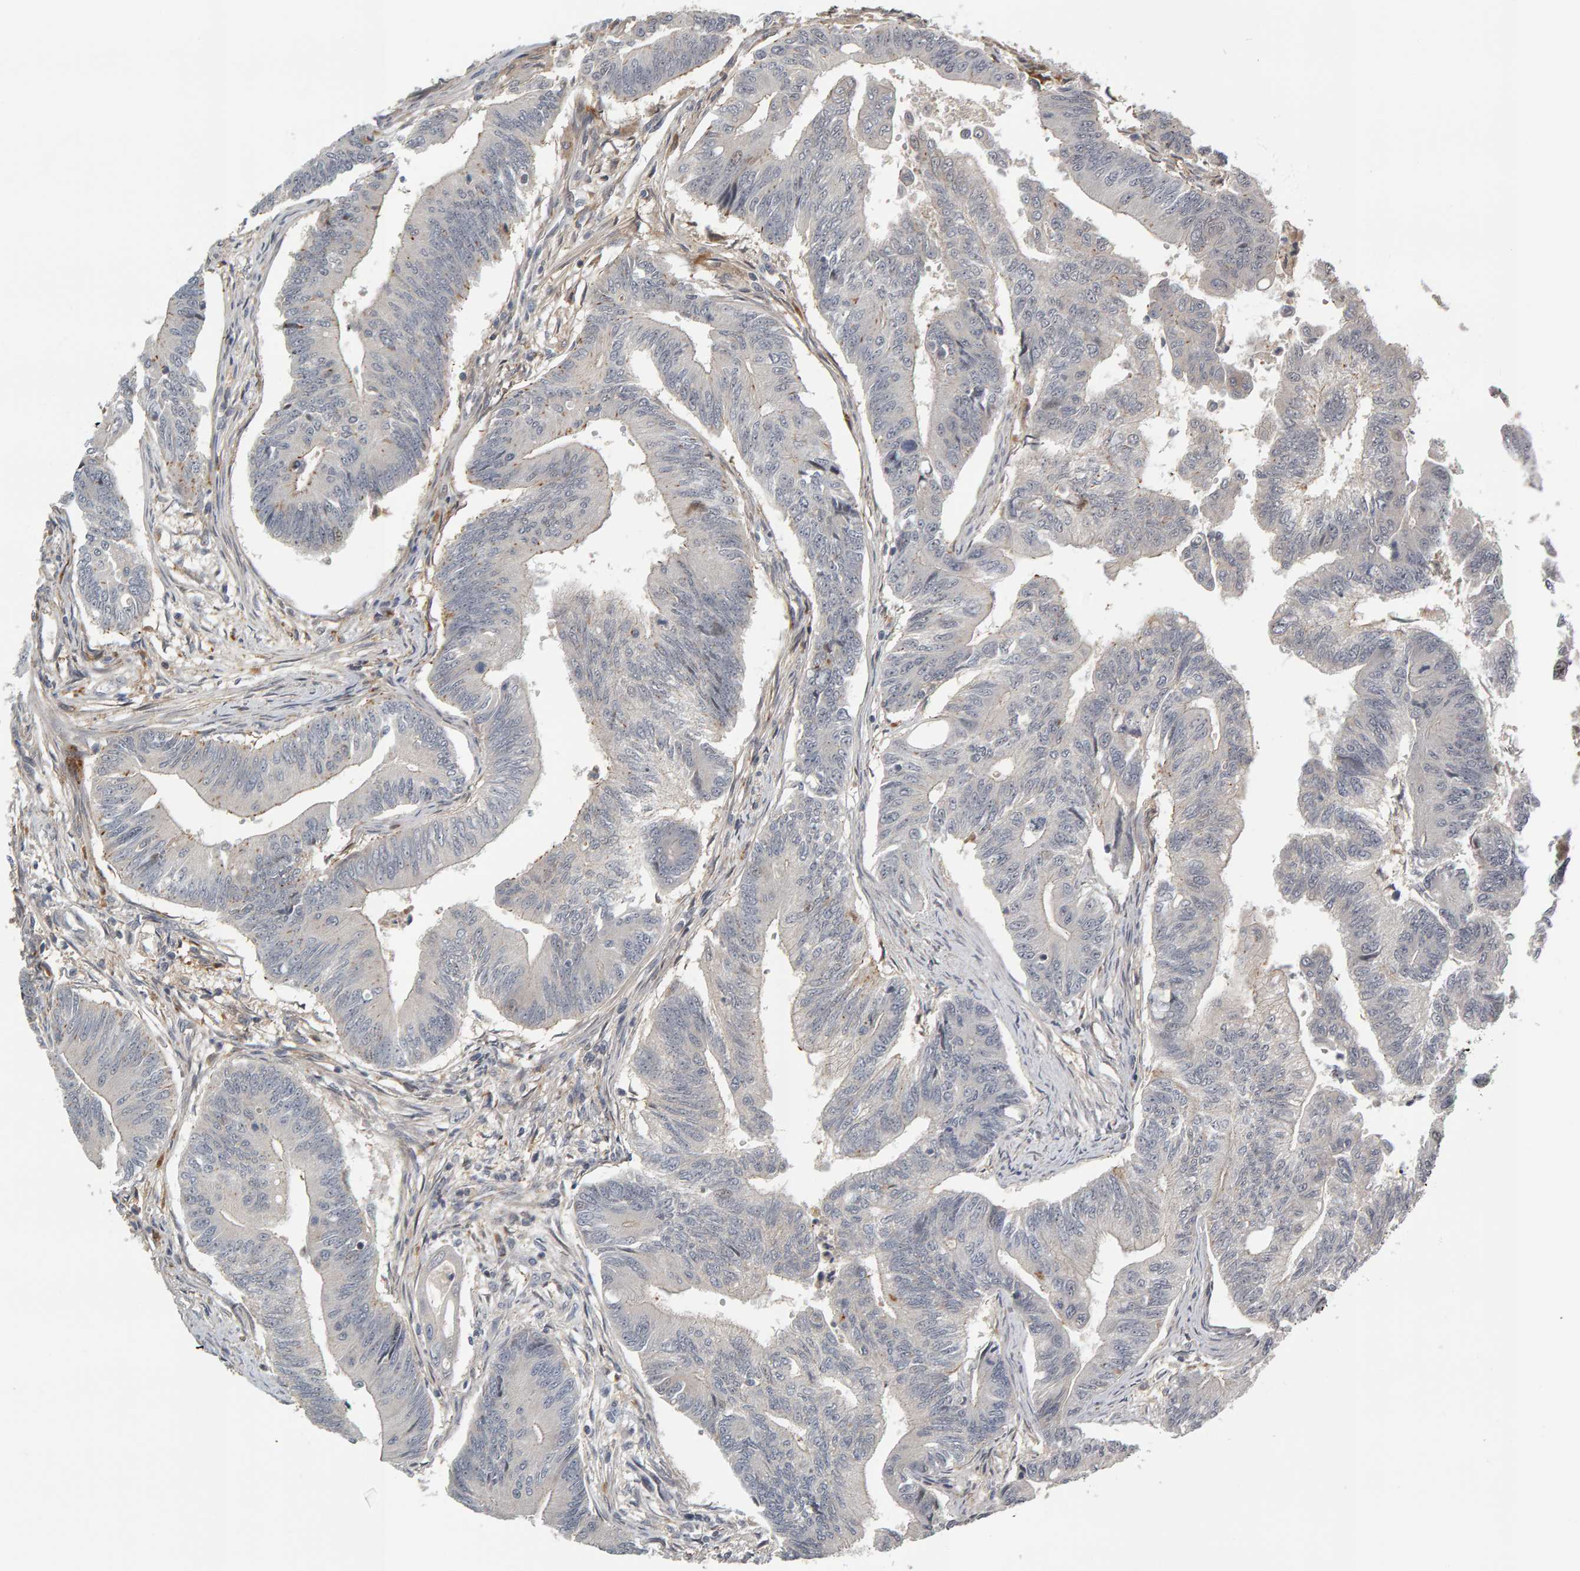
{"staining": {"intensity": "weak", "quantity": "<25%", "location": "cytoplasmic/membranous"}, "tissue": "colorectal cancer", "cell_type": "Tumor cells", "image_type": "cancer", "snomed": [{"axis": "morphology", "description": "Adenoma, NOS"}, {"axis": "morphology", "description": "Adenocarcinoma, NOS"}, {"axis": "topography", "description": "Colon"}], "caption": "A histopathology image of human colorectal cancer is negative for staining in tumor cells.", "gene": "ZNF160", "patient": {"sex": "male", "age": 79}}